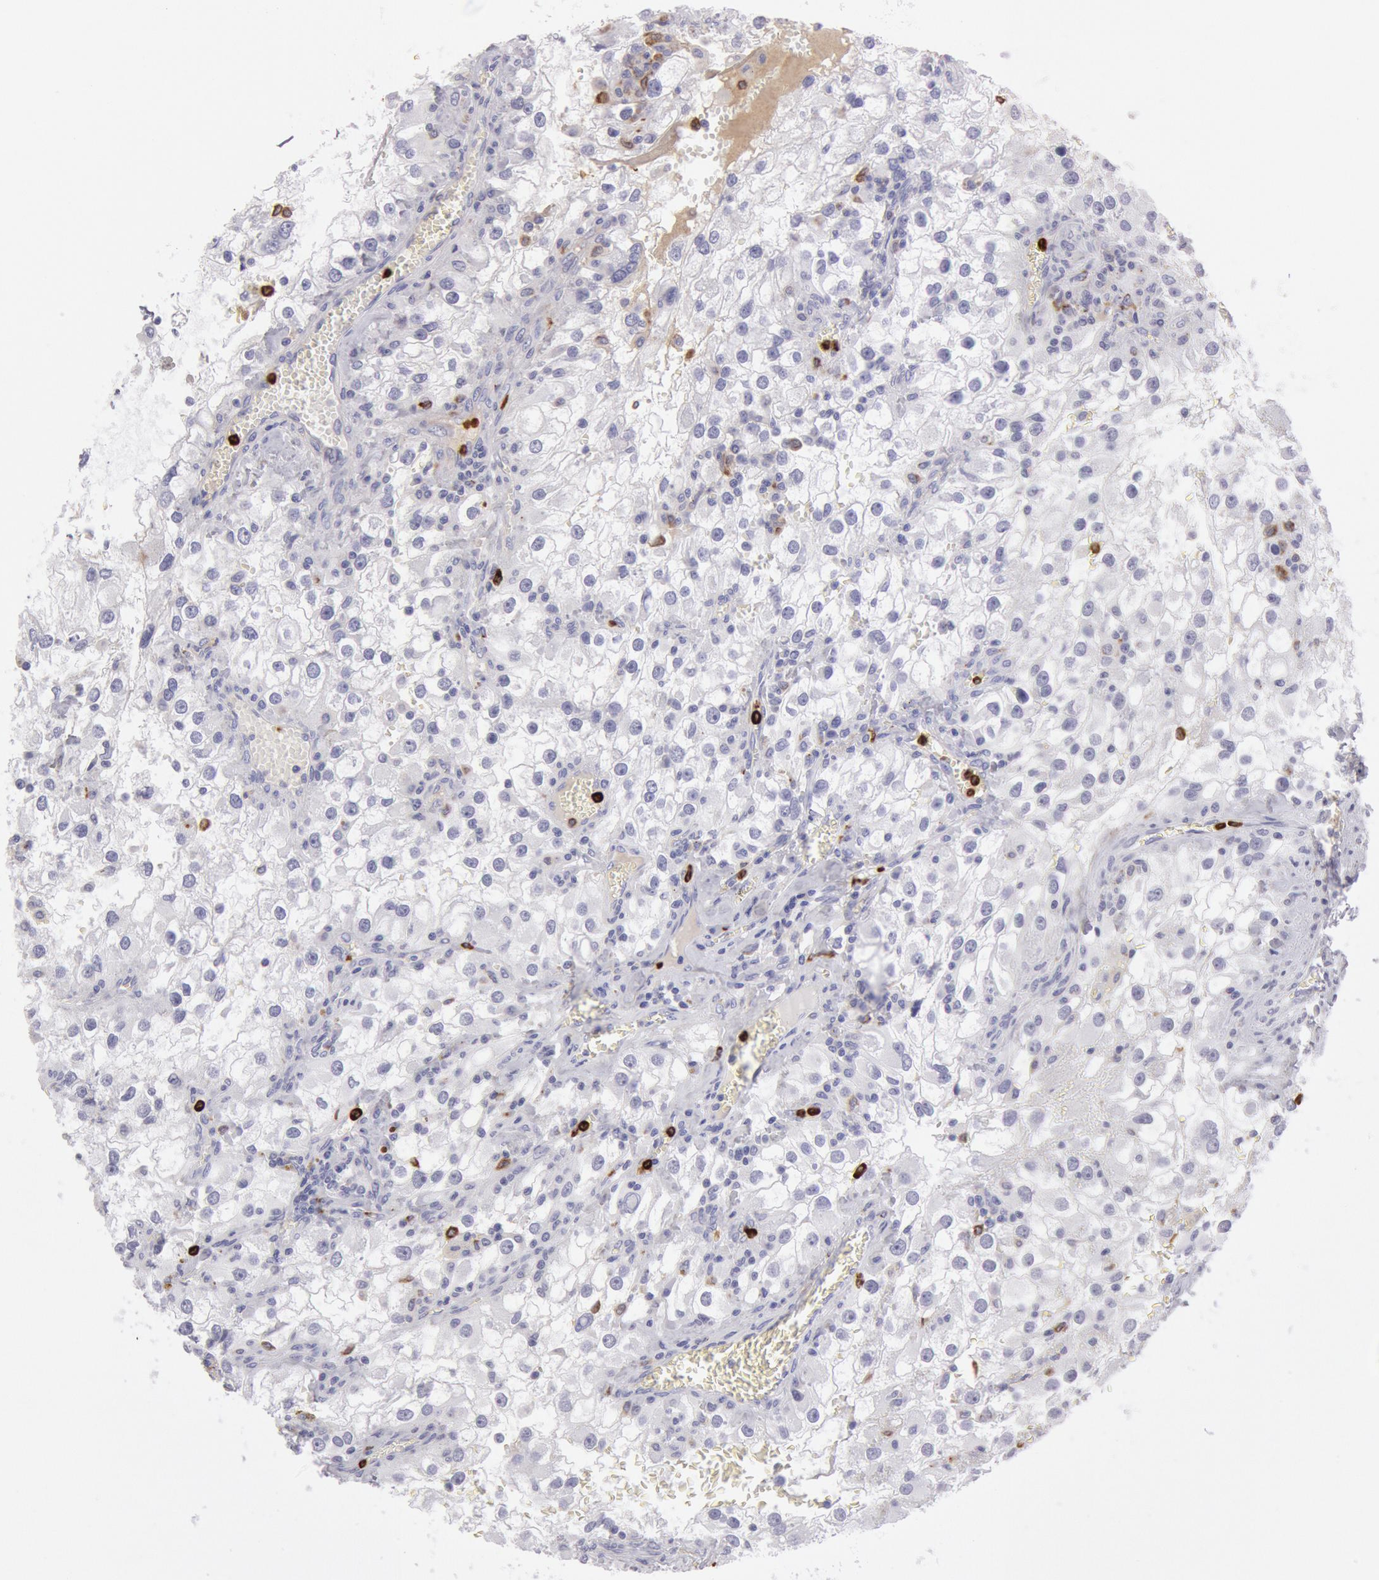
{"staining": {"intensity": "negative", "quantity": "none", "location": "none"}, "tissue": "renal cancer", "cell_type": "Tumor cells", "image_type": "cancer", "snomed": [{"axis": "morphology", "description": "Adenocarcinoma, NOS"}, {"axis": "topography", "description": "Kidney"}], "caption": "Human renal adenocarcinoma stained for a protein using immunohistochemistry (IHC) shows no positivity in tumor cells.", "gene": "FCN1", "patient": {"sex": "female", "age": 52}}